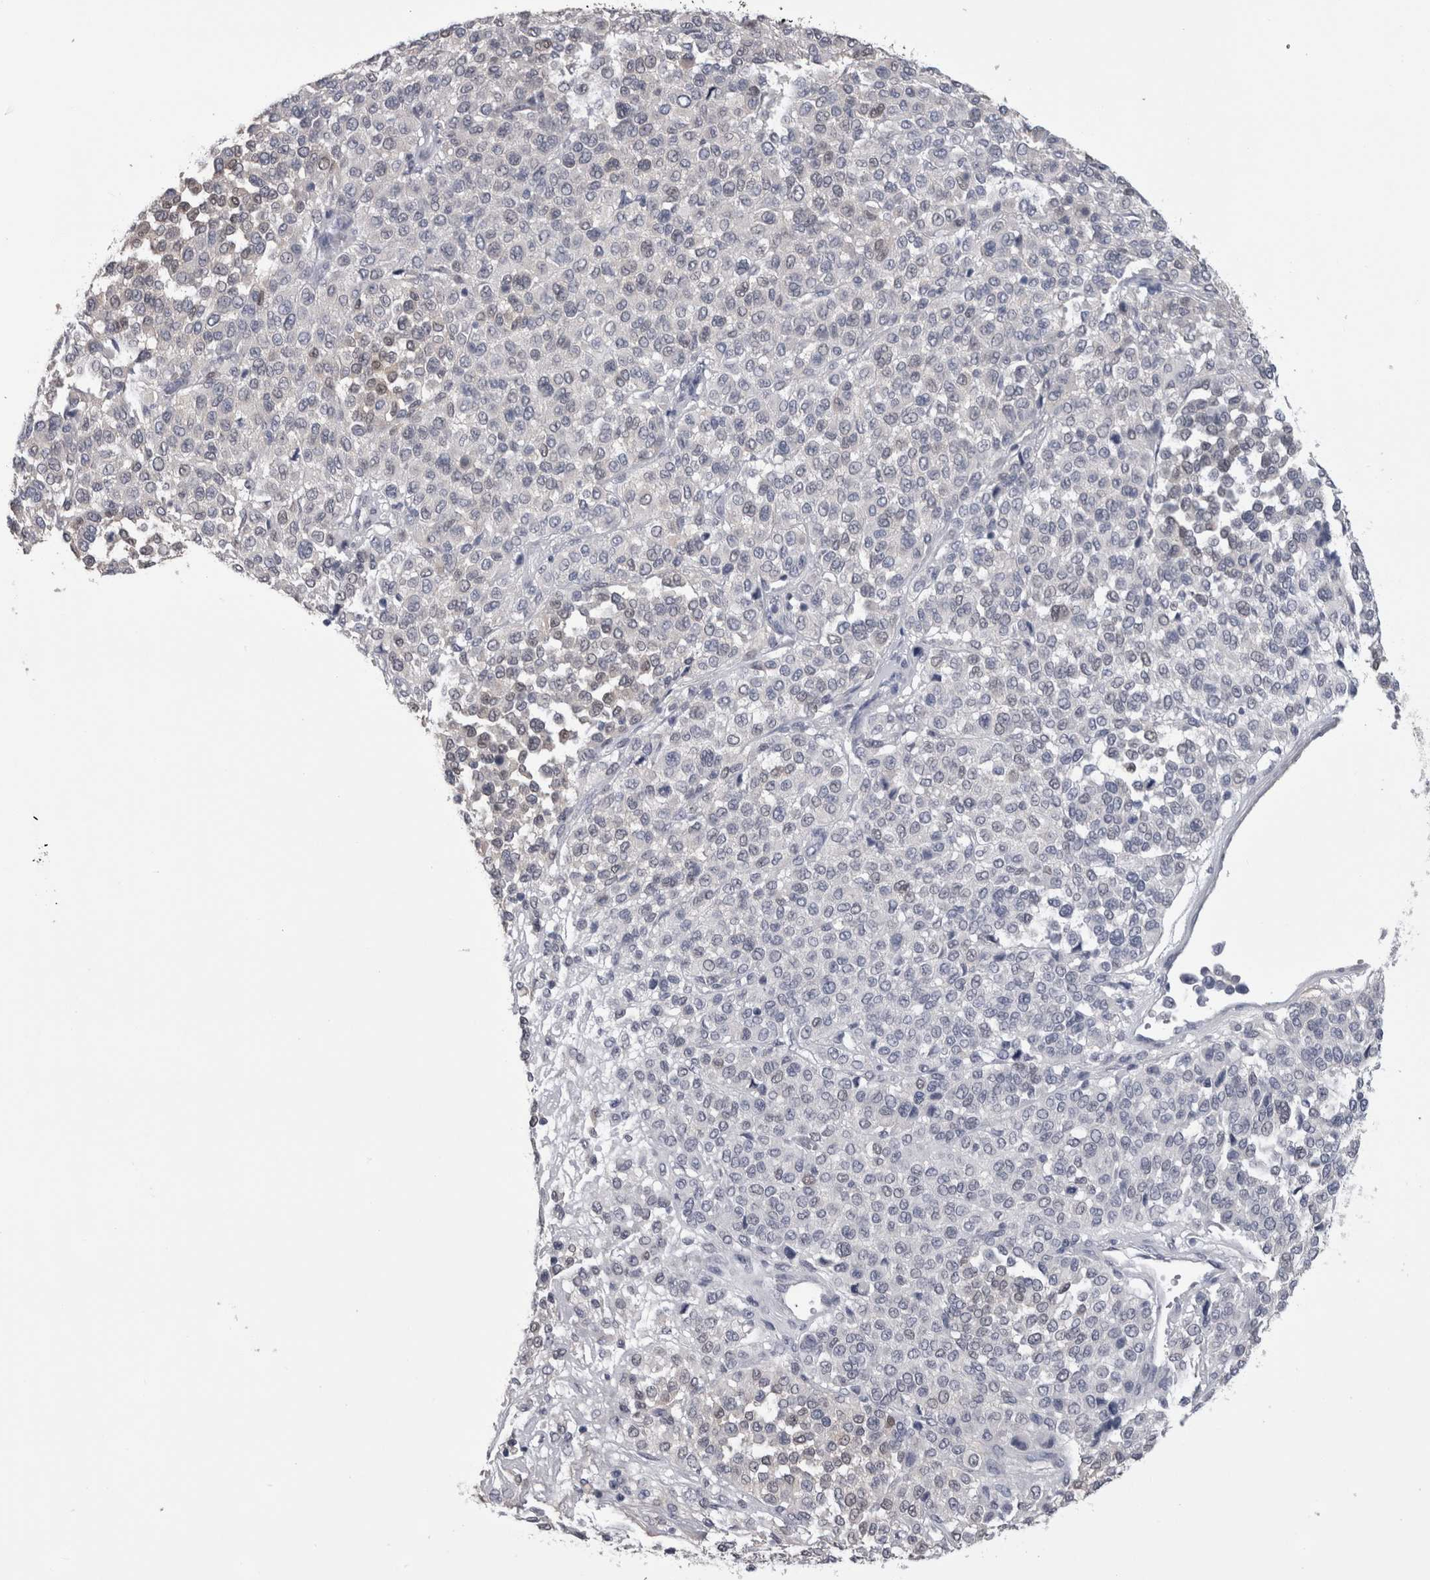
{"staining": {"intensity": "negative", "quantity": "none", "location": "none"}, "tissue": "melanoma", "cell_type": "Tumor cells", "image_type": "cancer", "snomed": [{"axis": "morphology", "description": "Malignant melanoma, Metastatic site"}, {"axis": "topography", "description": "Pancreas"}], "caption": "Melanoma stained for a protein using immunohistochemistry shows no expression tumor cells.", "gene": "AFMID", "patient": {"sex": "female", "age": 30}}